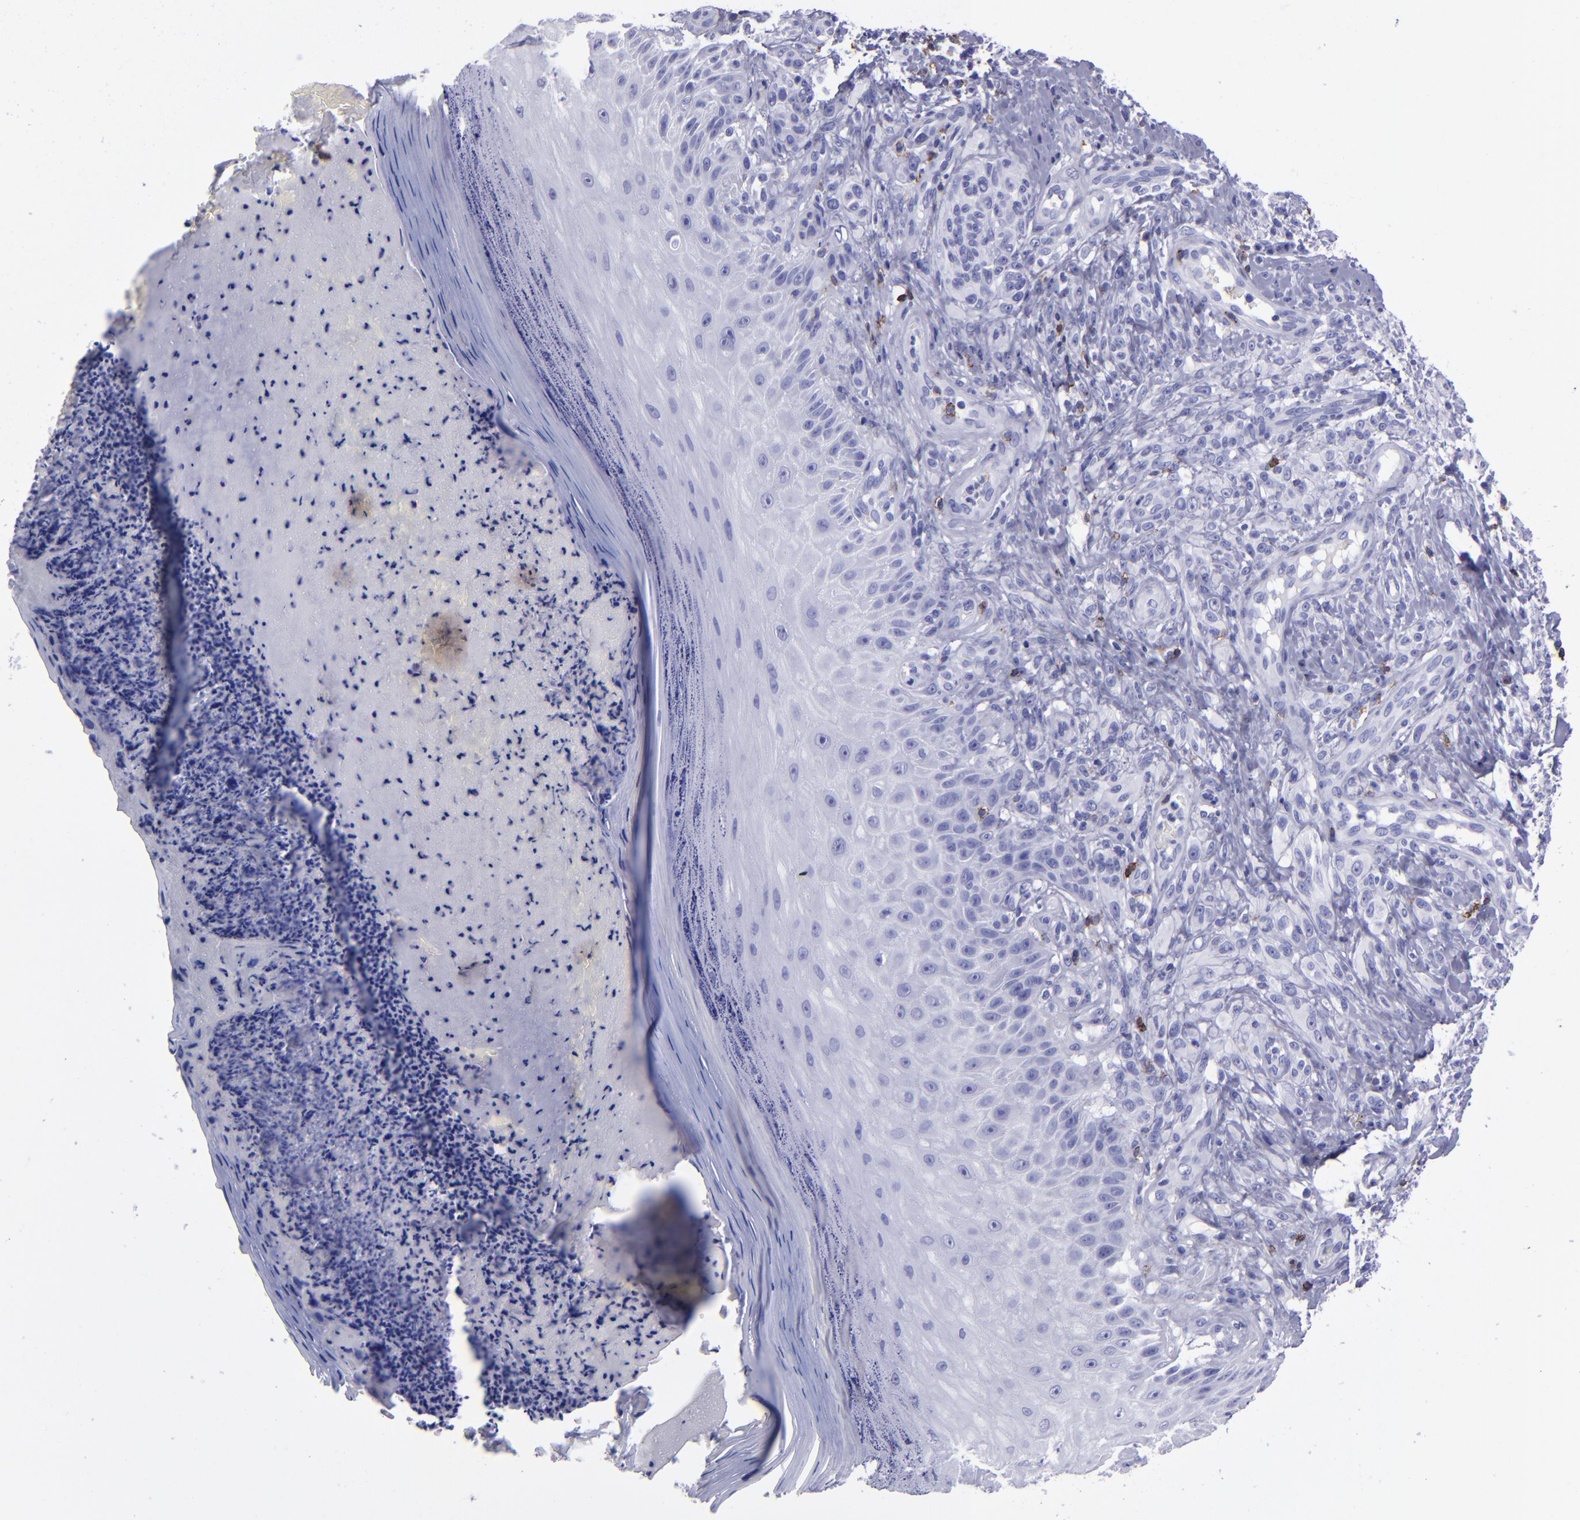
{"staining": {"intensity": "negative", "quantity": "none", "location": "none"}, "tissue": "melanoma", "cell_type": "Tumor cells", "image_type": "cancer", "snomed": [{"axis": "morphology", "description": "Malignant melanoma, NOS"}, {"axis": "topography", "description": "Skin"}], "caption": "The photomicrograph demonstrates no staining of tumor cells in malignant melanoma.", "gene": "CD6", "patient": {"sex": "male", "age": 57}}